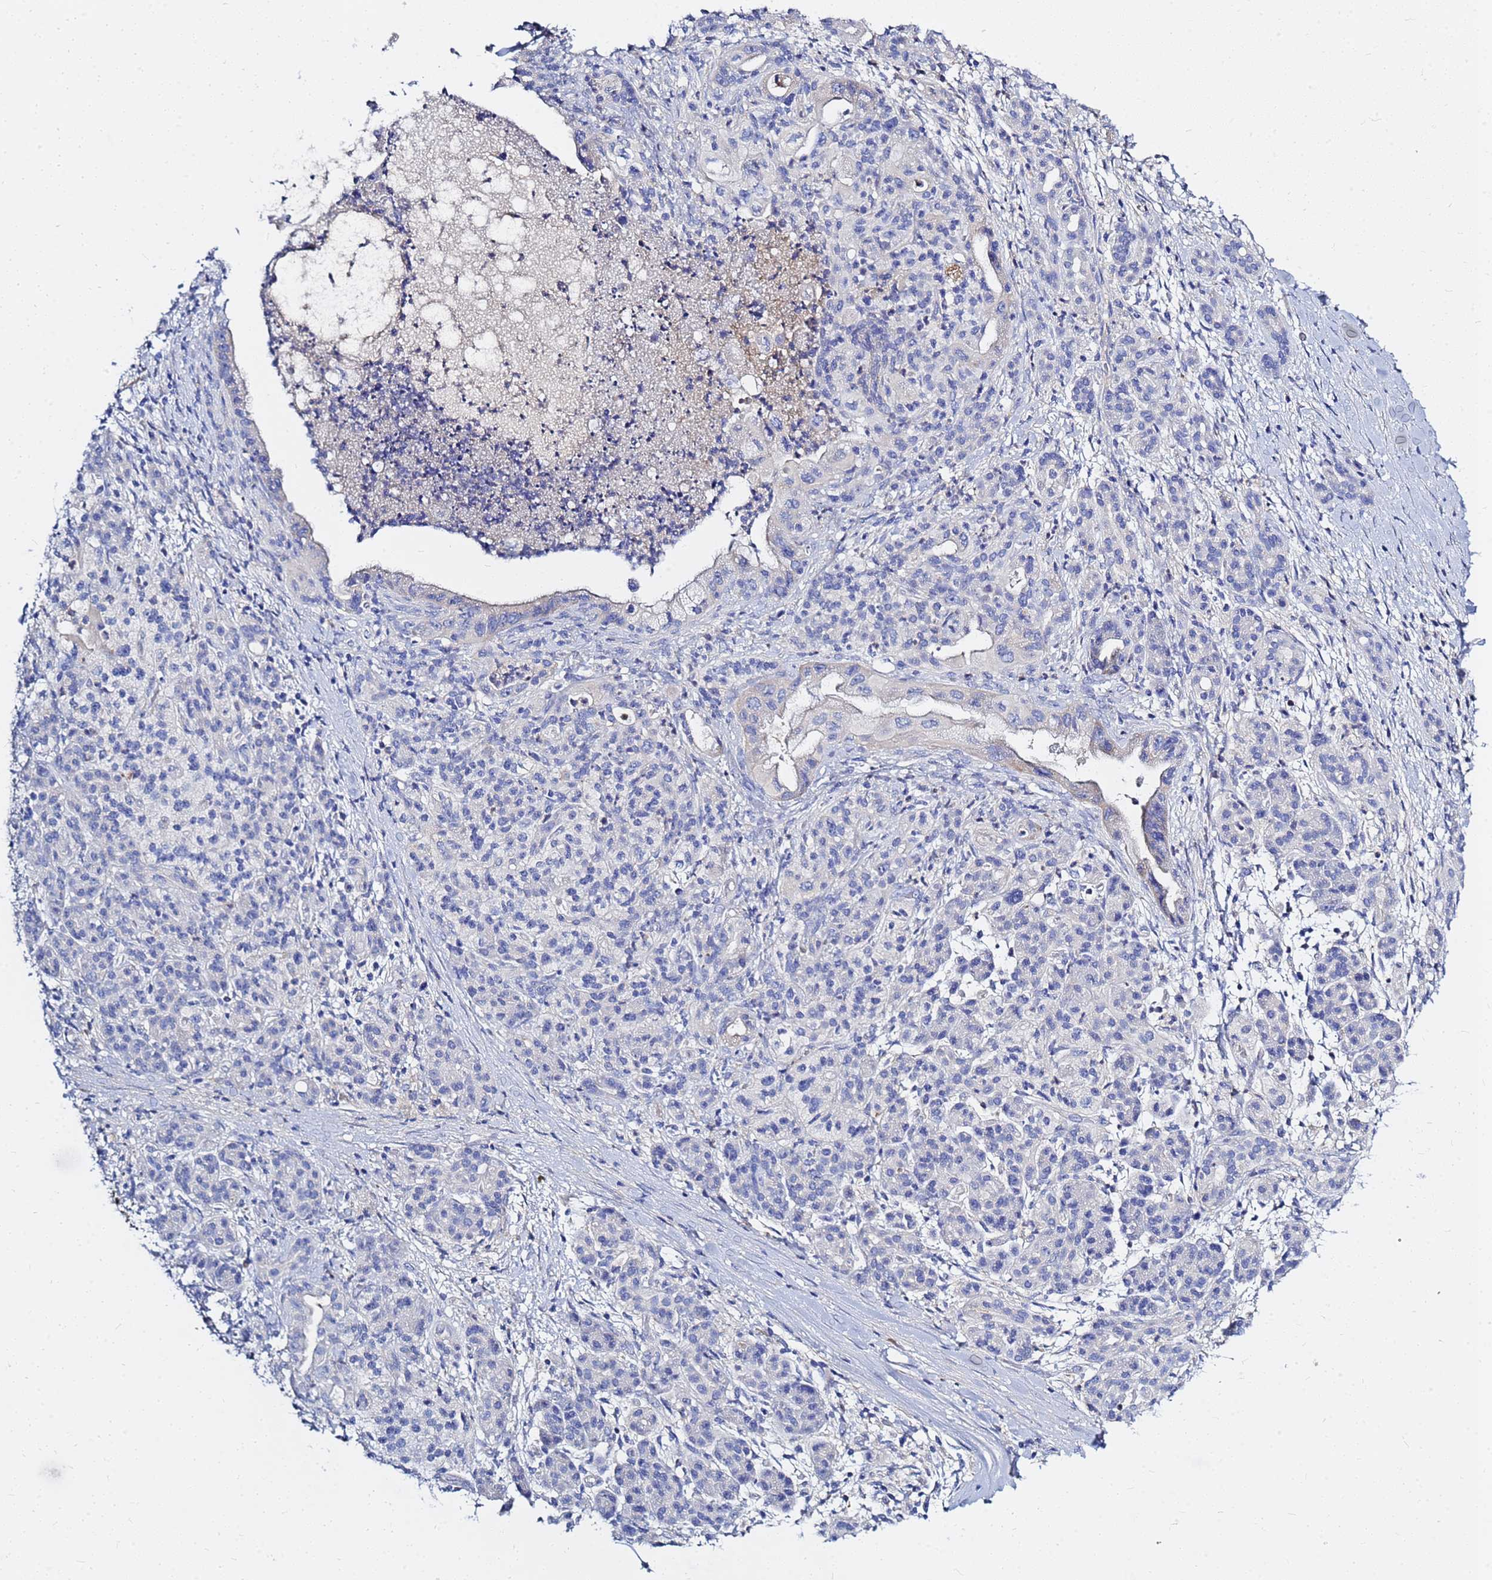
{"staining": {"intensity": "negative", "quantity": "none", "location": "none"}, "tissue": "pancreatic cancer", "cell_type": "Tumor cells", "image_type": "cancer", "snomed": [{"axis": "morphology", "description": "Adenocarcinoma, NOS"}, {"axis": "topography", "description": "Pancreas"}], "caption": "This image is of adenocarcinoma (pancreatic) stained with IHC to label a protein in brown with the nuclei are counter-stained blue. There is no staining in tumor cells.", "gene": "ZNF552", "patient": {"sex": "male", "age": 58}}